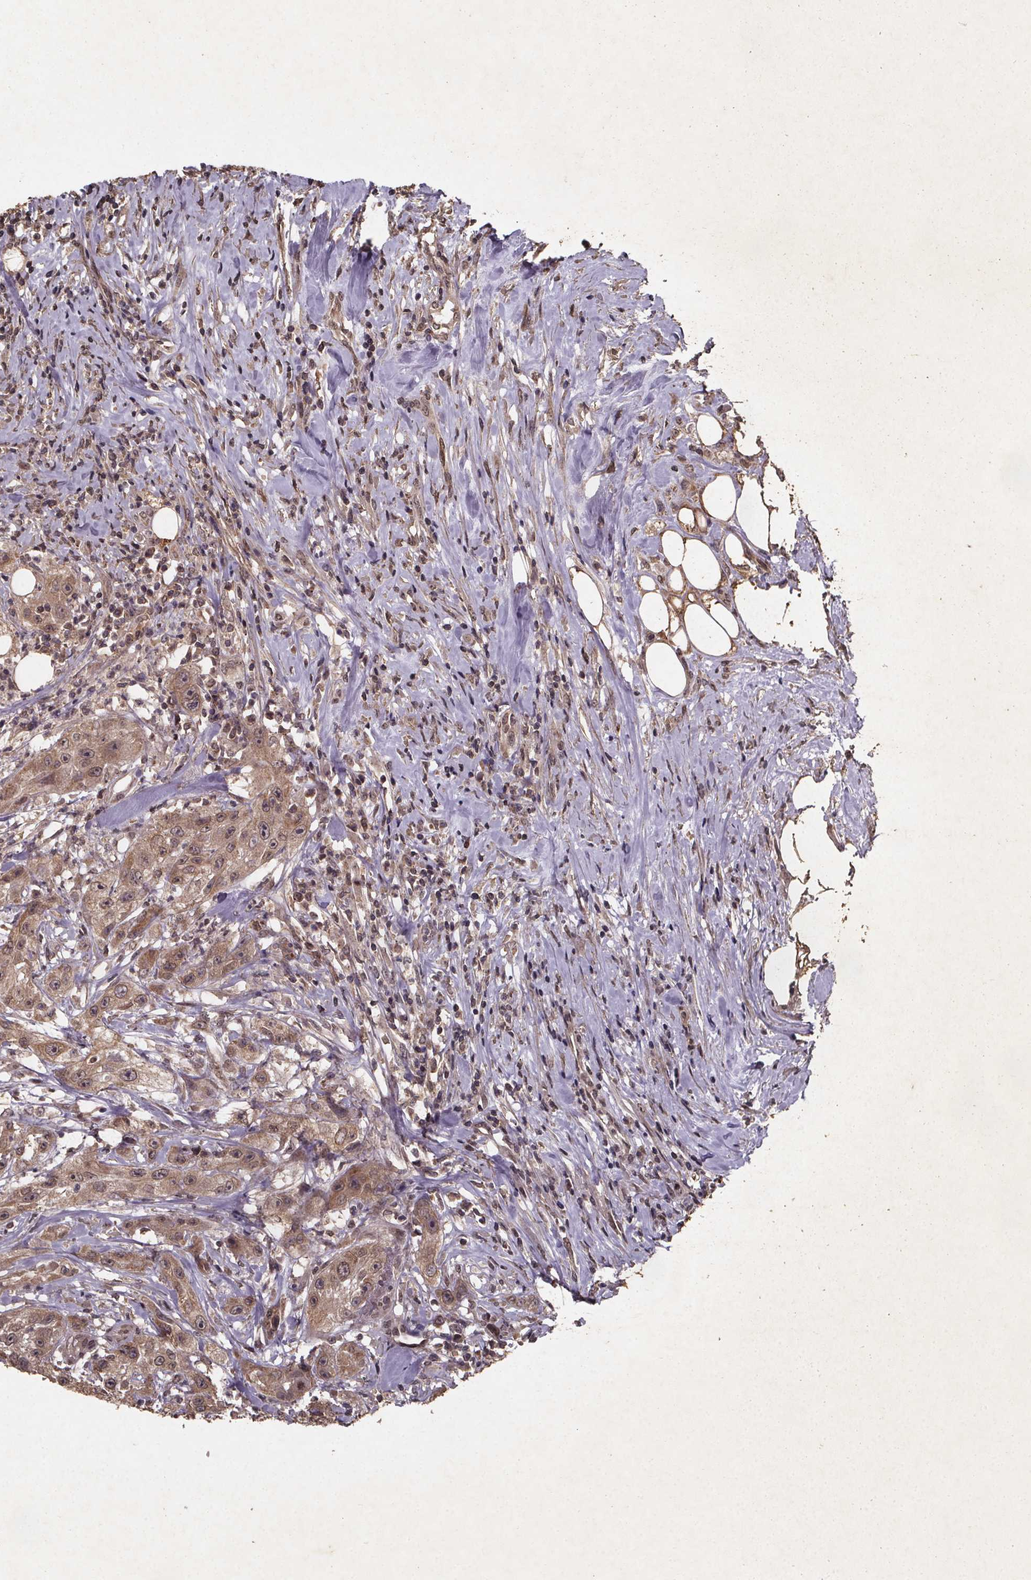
{"staining": {"intensity": "moderate", "quantity": ">75%", "location": "cytoplasmic/membranous,nuclear"}, "tissue": "urothelial cancer", "cell_type": "Tumor cells", "image_type": "cancer", "snomed": [{"axis": "morphology", "description": "Urothelial carcinoma, High grade"}, {"axis": "topography", "description": "Urinary bladder"}], "caption": "Tumor cells show medium levels of moderate cytoplasmic/membranous and nuclear staining in about >75% of cells in urothelial cancer. (Stains: DAB in brown, nuclei in blue, Microscopy: brightfield microscopy at high magnification).", "gene": "PIERCE2", "patient": {"sex": "male", "age": 79}}